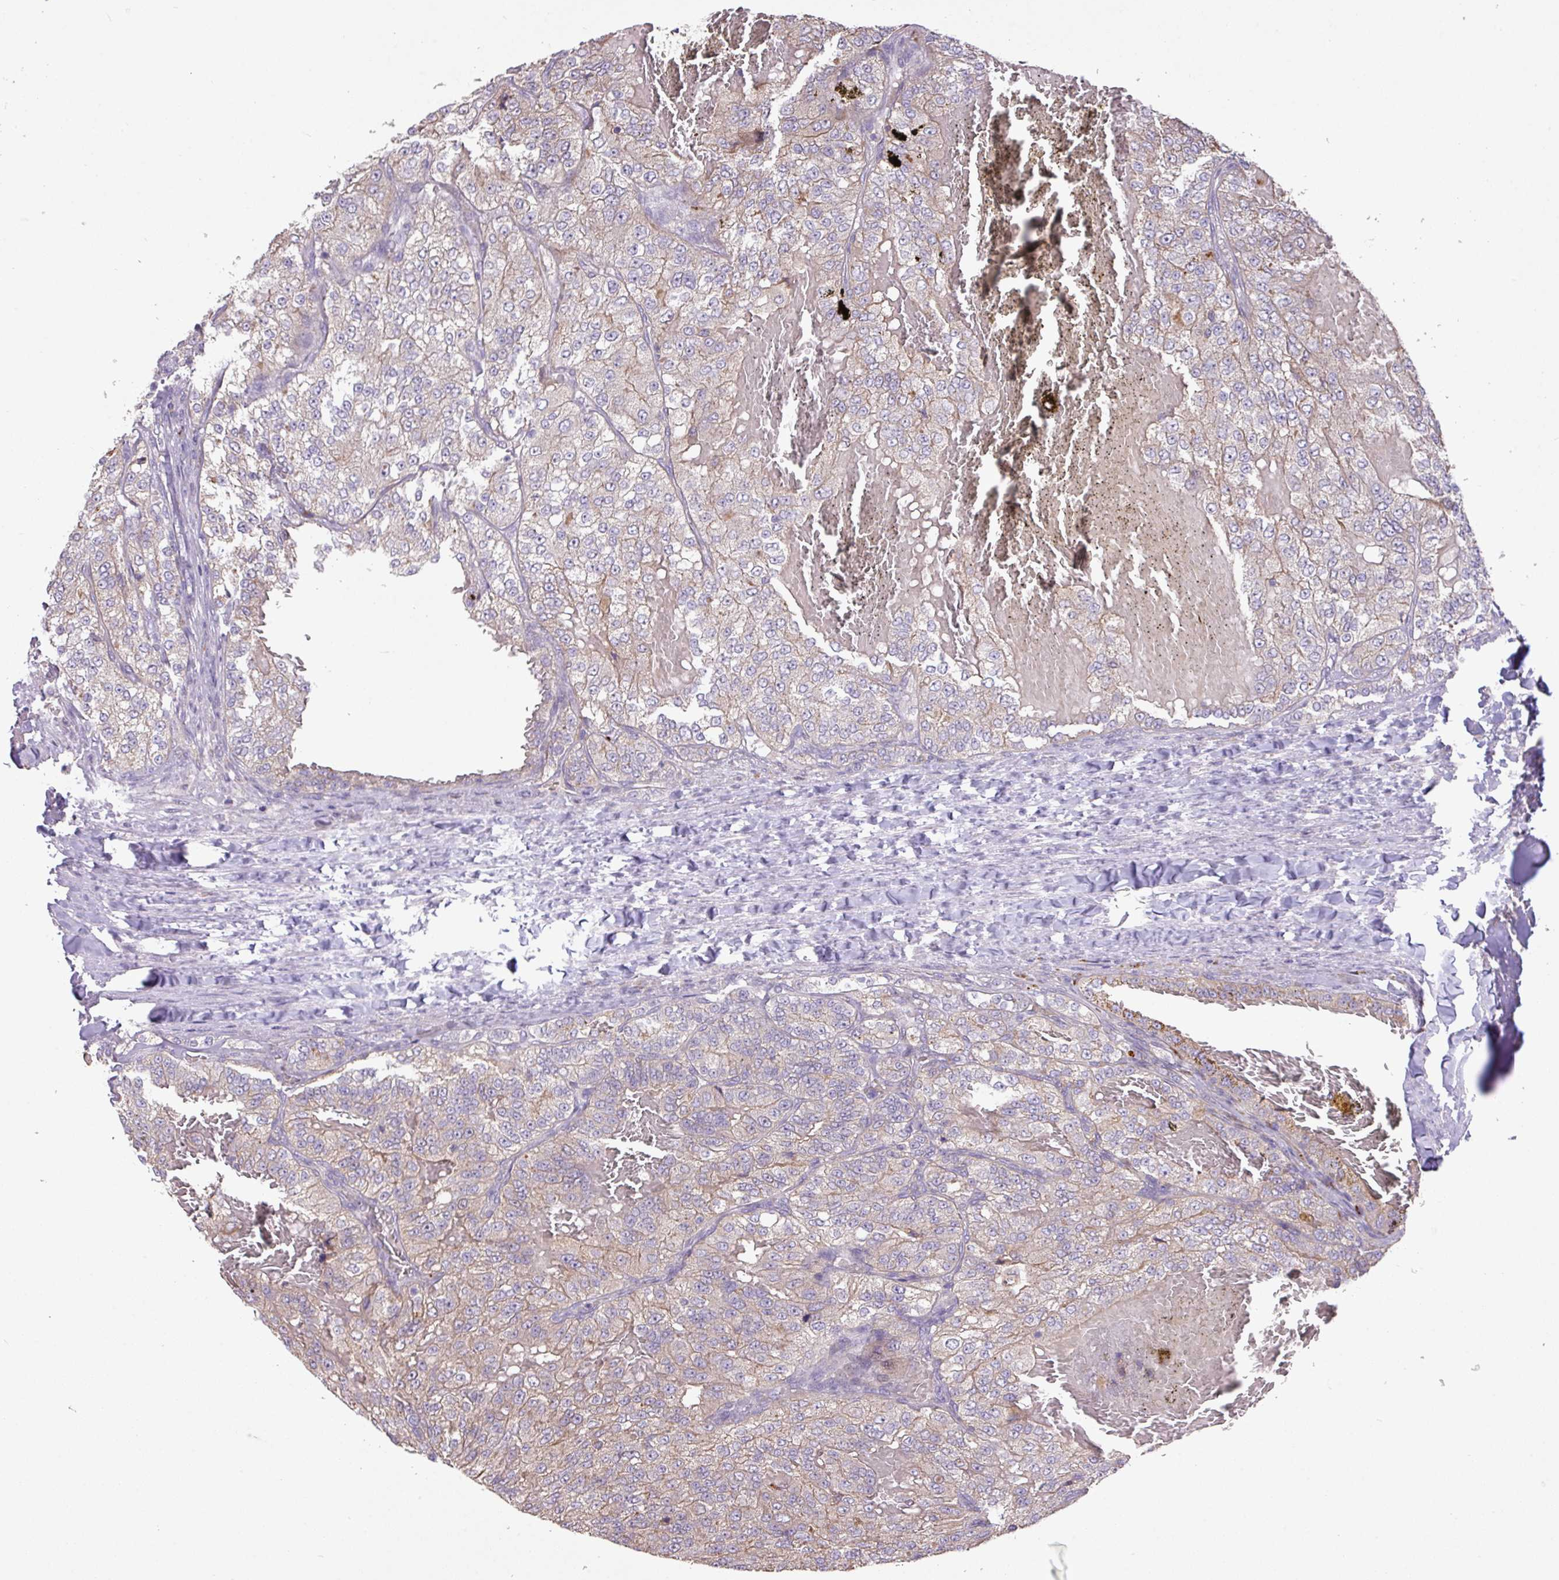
{"staining": {"intensity": "weak", "quantity": "25%-75%", "location": "cytoplasmic/membranous"}, "tissue": "renal cancer", "cell_type": "Tumor cells", "image_type": "cancer", "snomed": [{"axis": "morphology", "description": "Adenocarcinoma, NOS"}, {"axis": "topography", "description": "Kidney"}], "caption": "Protein positivity by immunohistochemistry (IHC) reveals weak cytoplasmic/membranous positivity in approximately 25%-75% of tumor cells in adenocarcinoma (renal). (Brightfield microscopy of DAB IHC at high magnification).", "gene": "PRADC1", "patient": {"sex": "female", "age": 63}}